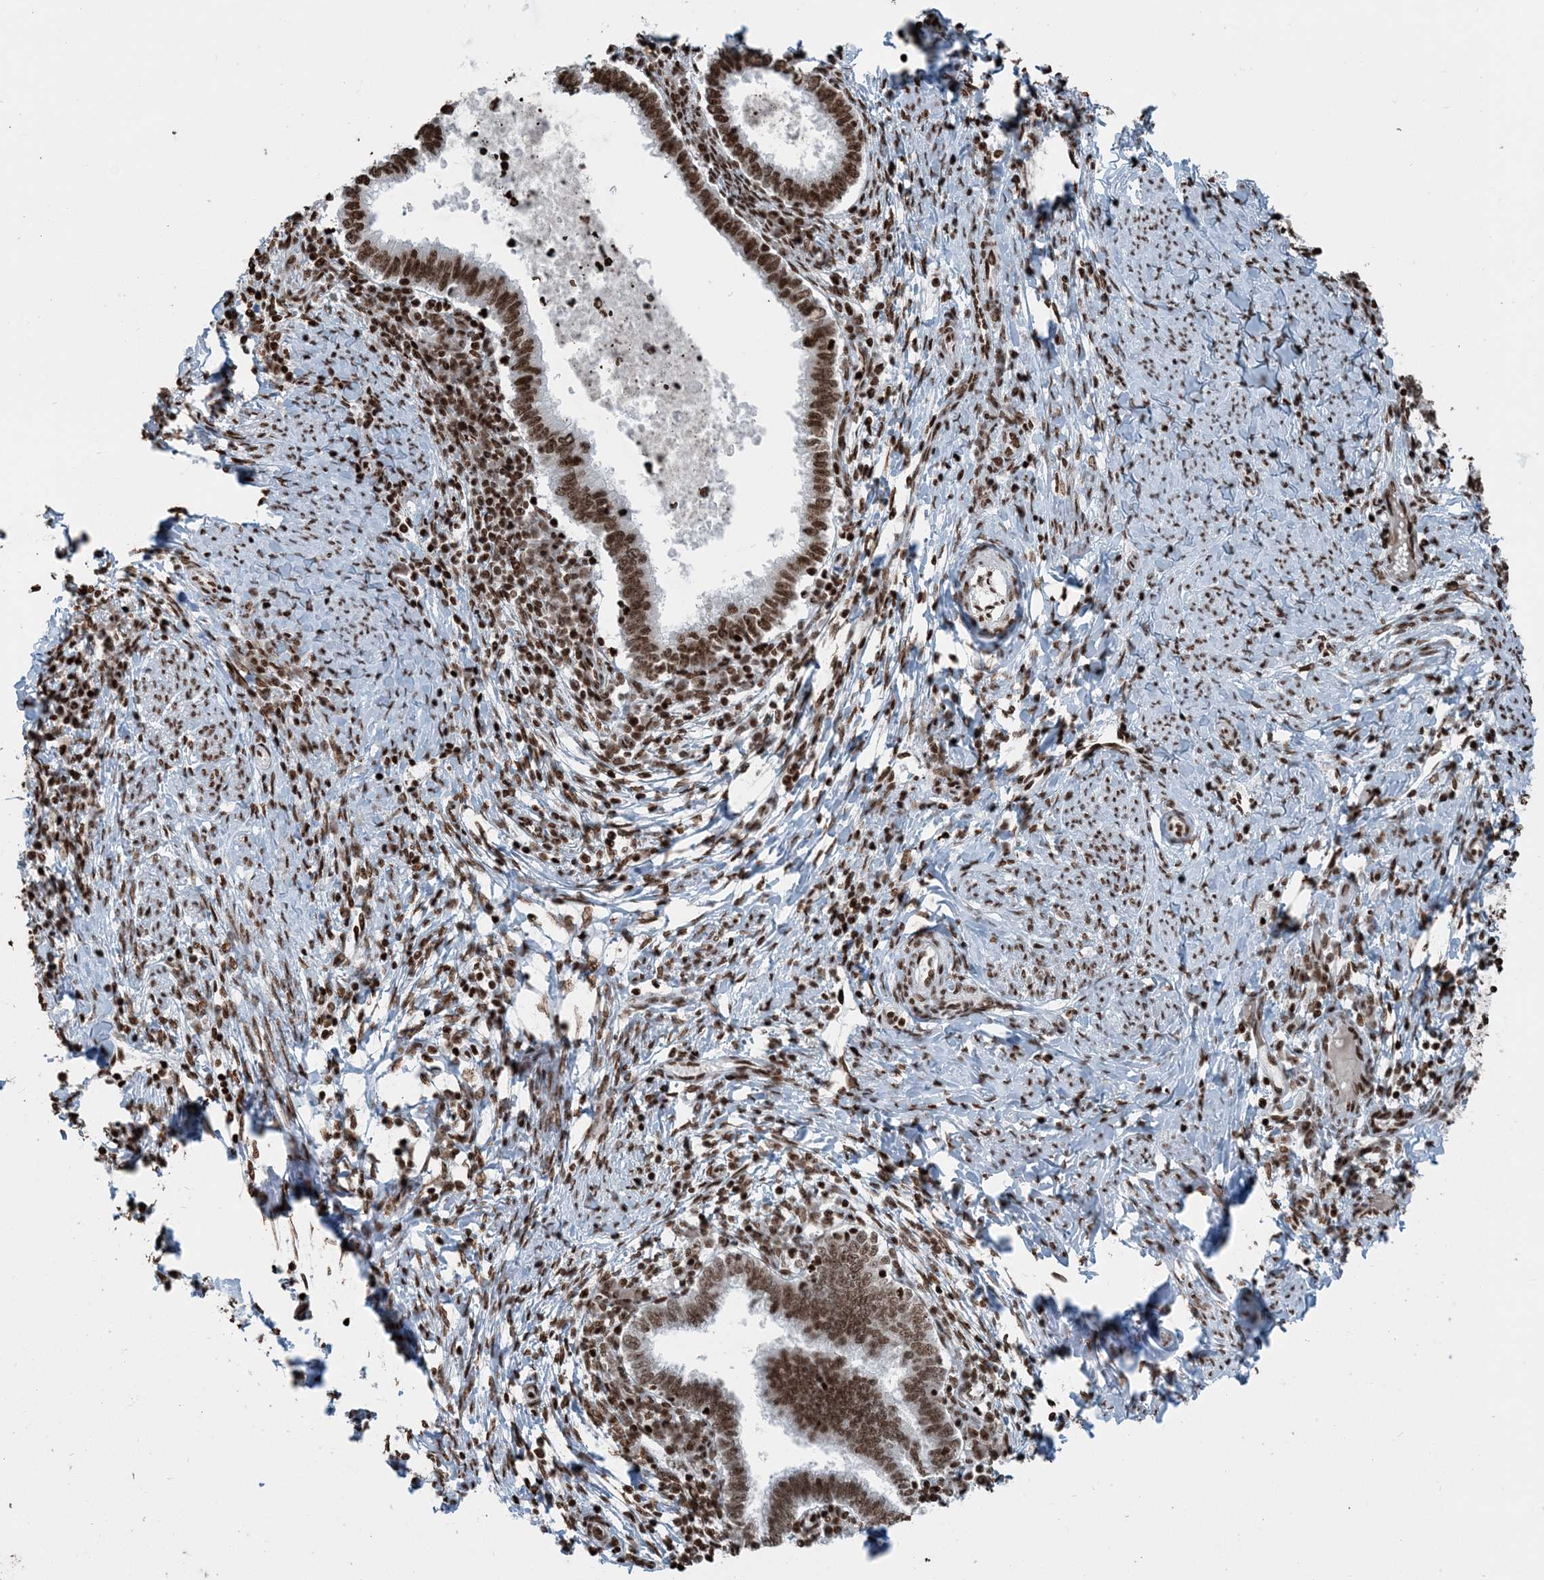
{"staining": {"intensity": "strong", "quantity": ">75%", "location": "nuclear"}, "tissue": "cervical cancer", "cell_type": "Tumor cells", "image_type": "cancer", "snomed": [{"axis": "morphology", "description": "Adenocarcinoma, NOS"}, {"axis": "topography", "description": "Cervix"}], "caption": "Tumor cells show high levels of strong nuclear expression in about >75% of cells in cervical cancer.", "gene": "H3-3B", "patient": {"sex": "female", "age": 36}}